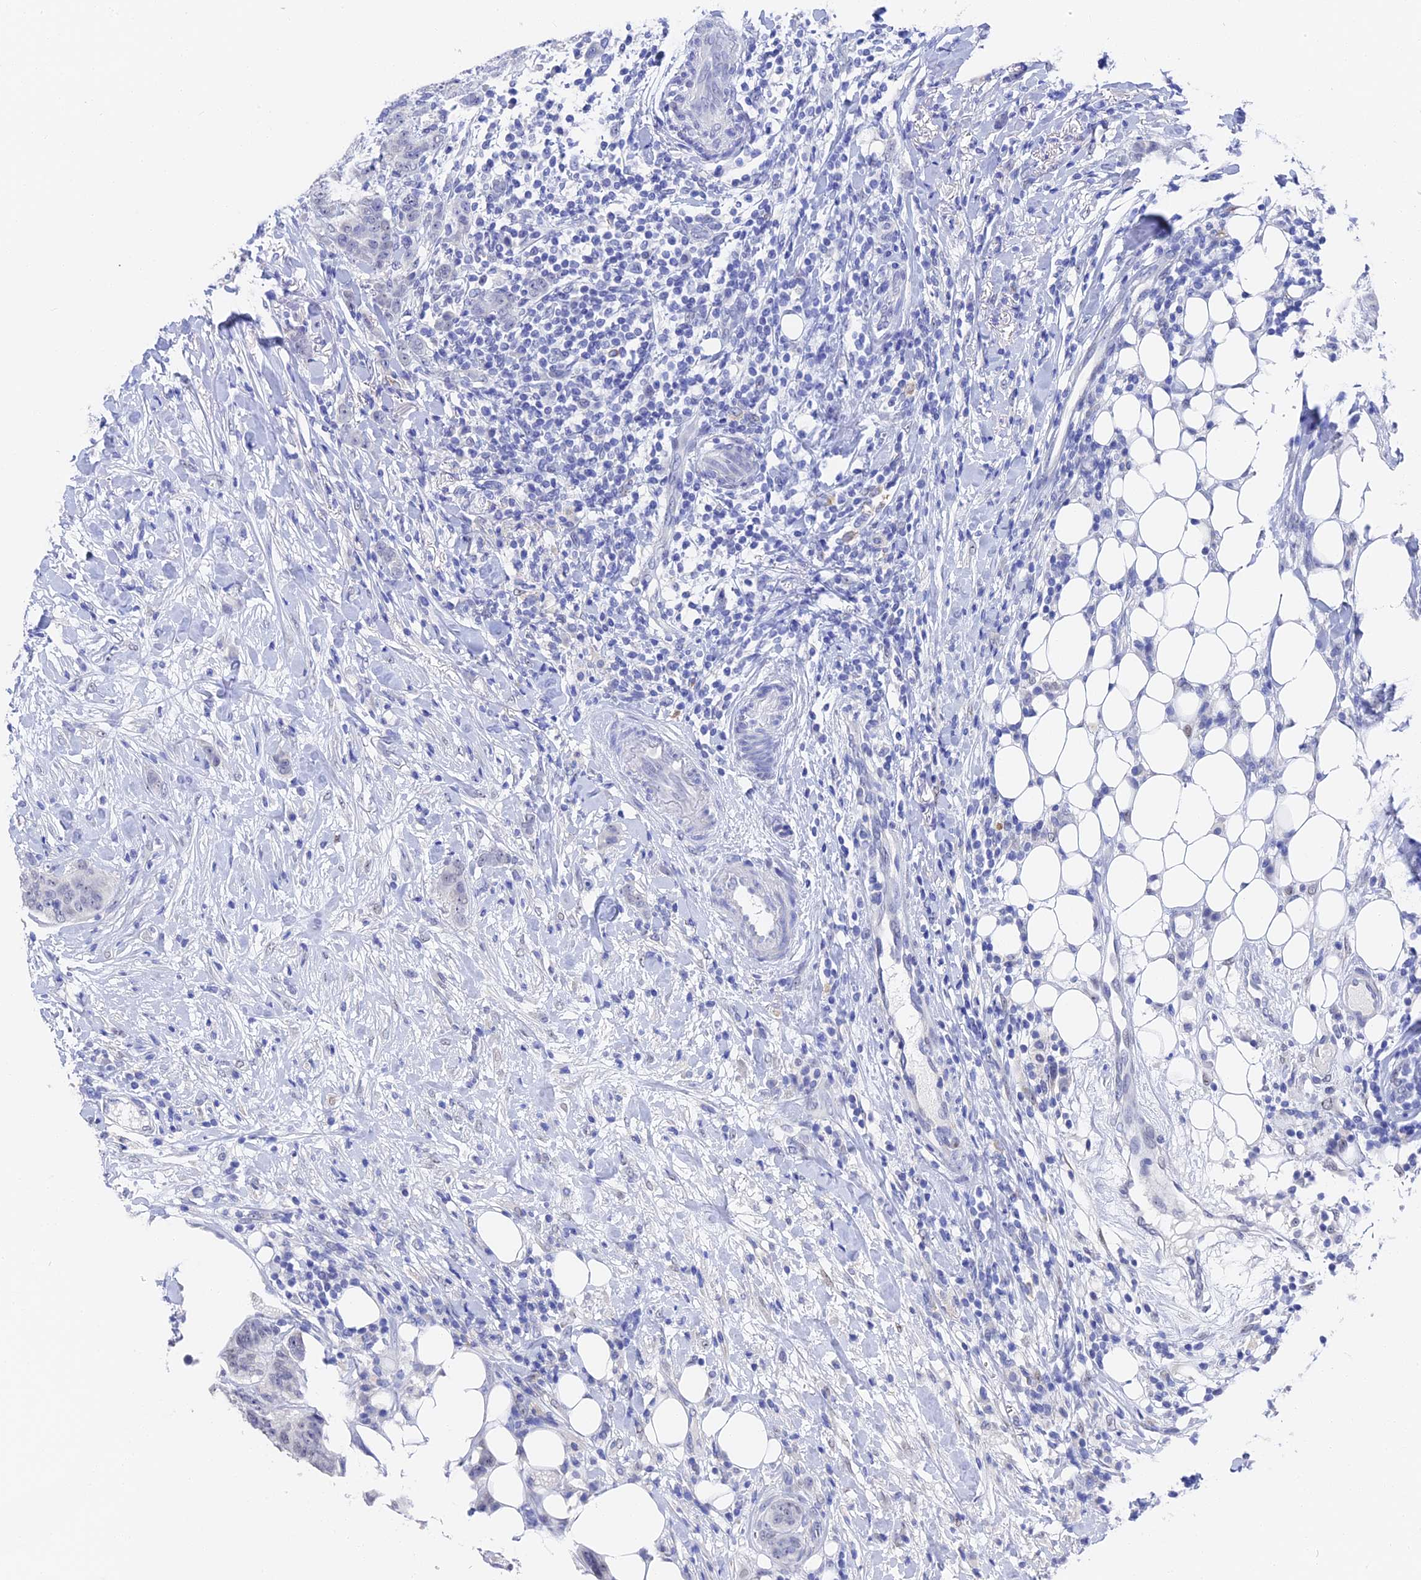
{"staining": {"intensity": "negative", "quantity": "none", "location": "none"}, "tissue": "breast cancer", "cell_type": "Tumor cells", "image_type": "cancer", "snomed": [{"axis": "morphology", "description": "Duct carcinoma"}, {"axis": "topography", "description": "Breast"}], "caption": "High magnification brightfield microscopy of breast infiltrating ductal carcinoma stained with DAB (3,3'-diaminobenzidine) (brown) and counterstained with hematoxylin (blue): tumor cells show no significant positivity. (DAB (3,3'-diaminobenzidine) immunohistochemistry (IHC), high magnification).", "gene": "VPS33B", "patient": {"sex": "female", "age": 40}}